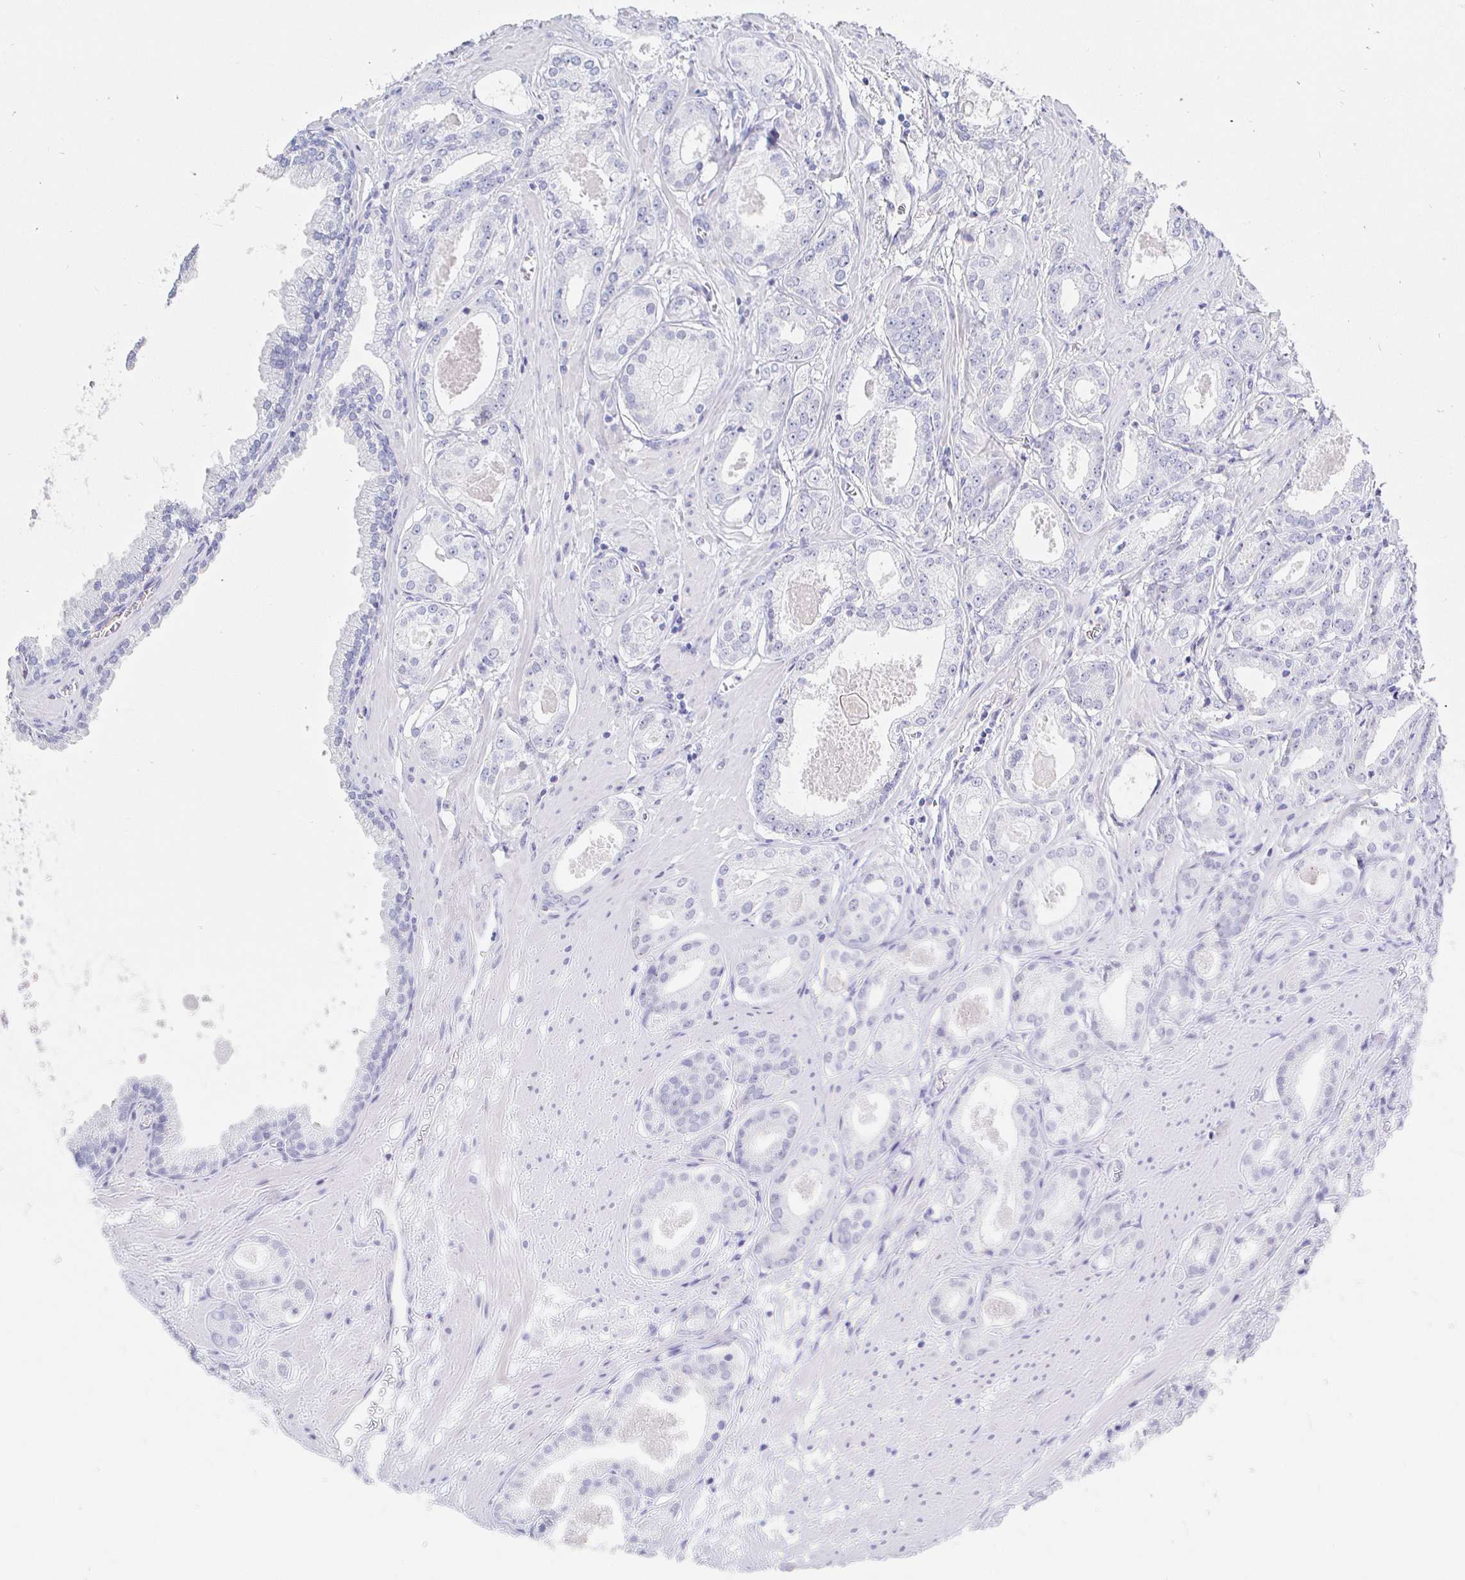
{"staining": {"intensity": "negative", "quantity": "none", "location": "none"}, "tissue": "prostate cancer", "cell_type": "Tumor cells", "image_type": "cancer", "snomed": [{"axis": "morphology", "description": "Adenocarcinoma, NOS"}, {"axis": "morphology", "description": "Adenocarcinoma, Low grade"}, {"axis": "topography", "description": "Prostate"}], "caption": "Immunohistochemistry of low-grade adenocarcinoma (prostate) shows no staining in tumor cells. (DAB (3,3'-diaminobenzidine) immunohistochemistry (IHC) visualized using brightfield microscopy, high magnification).", "gene": "CR2", "patient": {"sex": "male", "age": 64}}